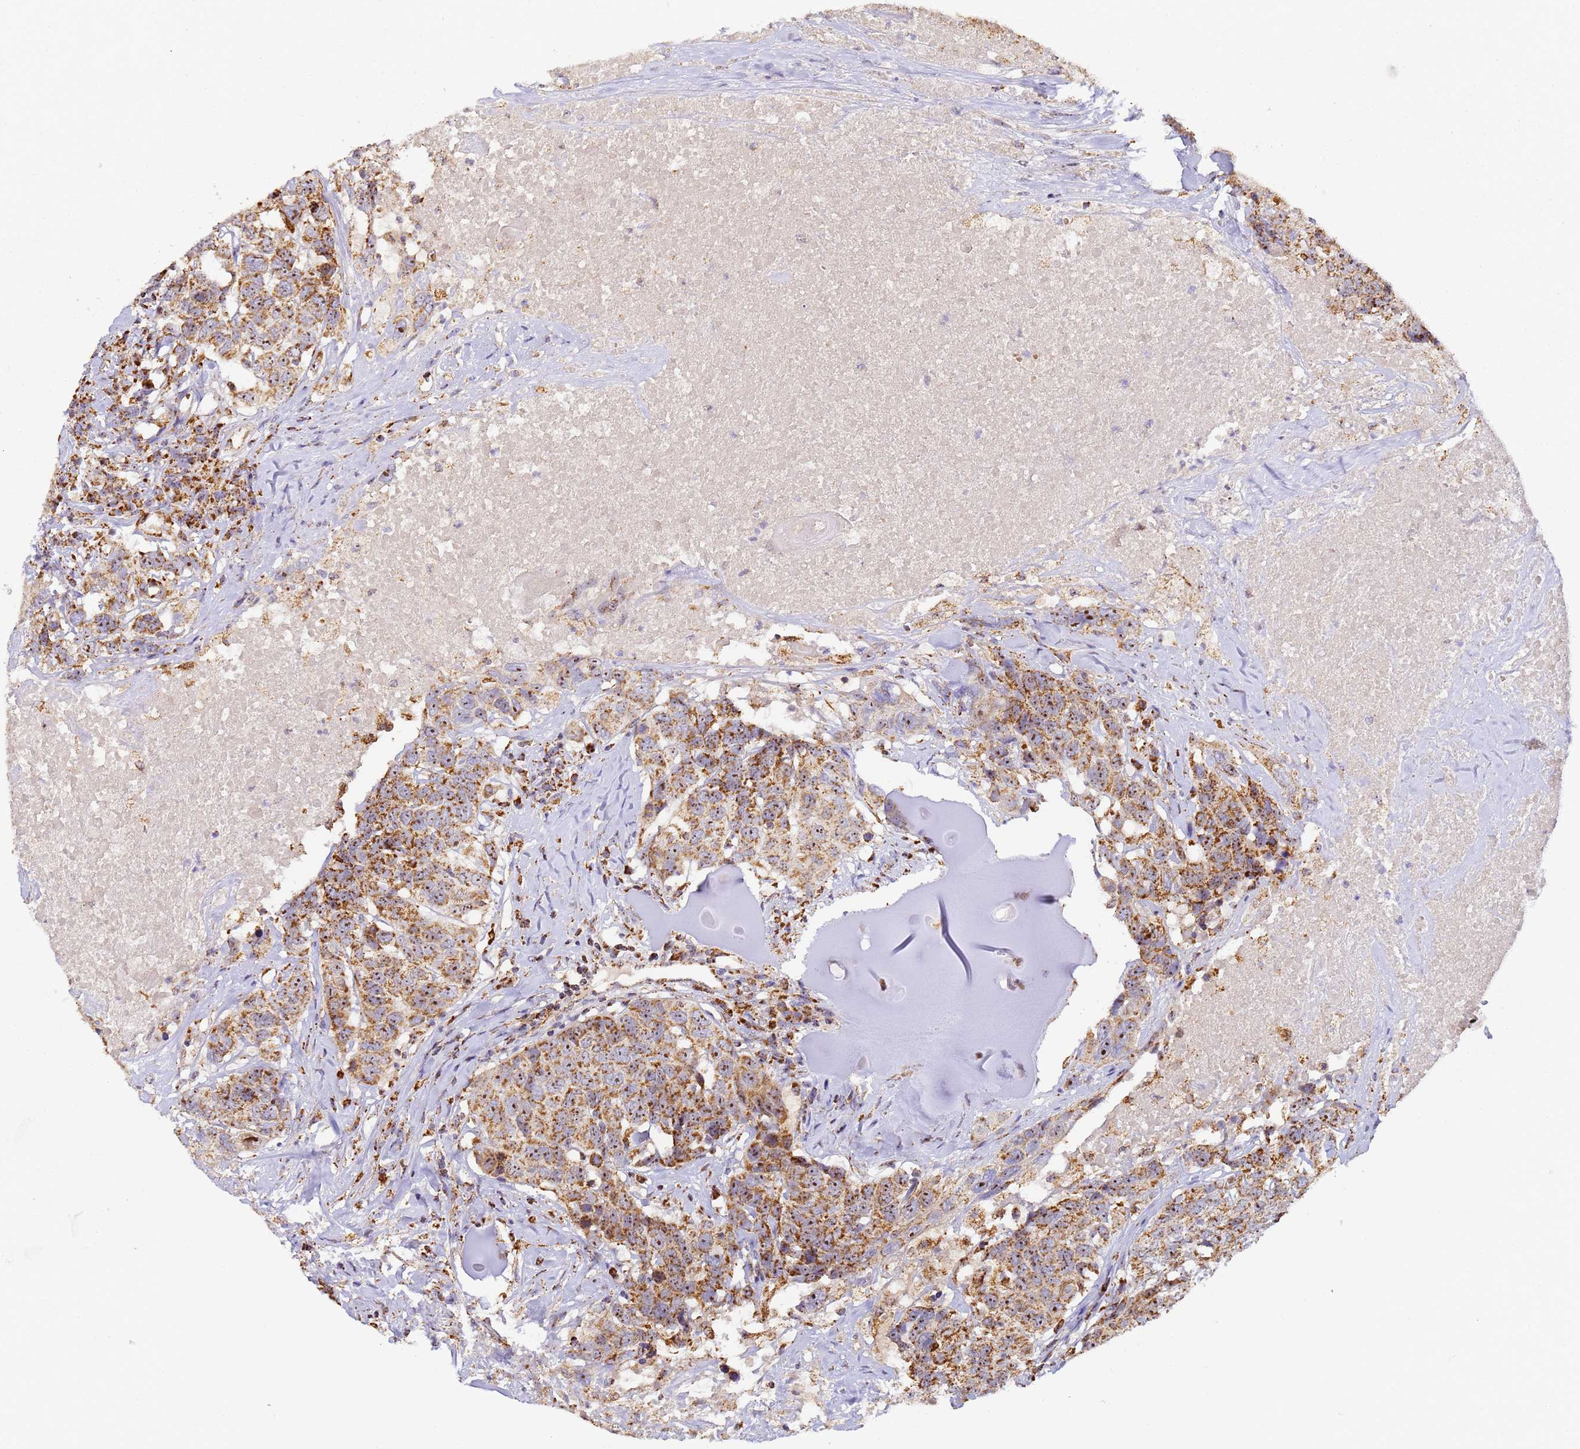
{"staining": {"intensity": "strong", "quantity": ">75%", "location": "cytoplasmic/membranous,nuclear"}, "tissue": "head and neck cancer", "cell_type": "Tumor cells", "image_type": "cancer", "snomed": [{"axis": "morphology", "description": "Squamous cell carcinoma, NOS"}, {"axis": "topography", "description": "Head-Neck"}], "caption": "This image displays immunohistochemistry (IHC) staining of human head and neck cancer (squamous cell carcinoma), with high strong cytoplasmic/membranous and nuclear expression in about >75% of tumor cells.", "gene": "FRG2C", "patient": {"sex": "male", "age": 66}}